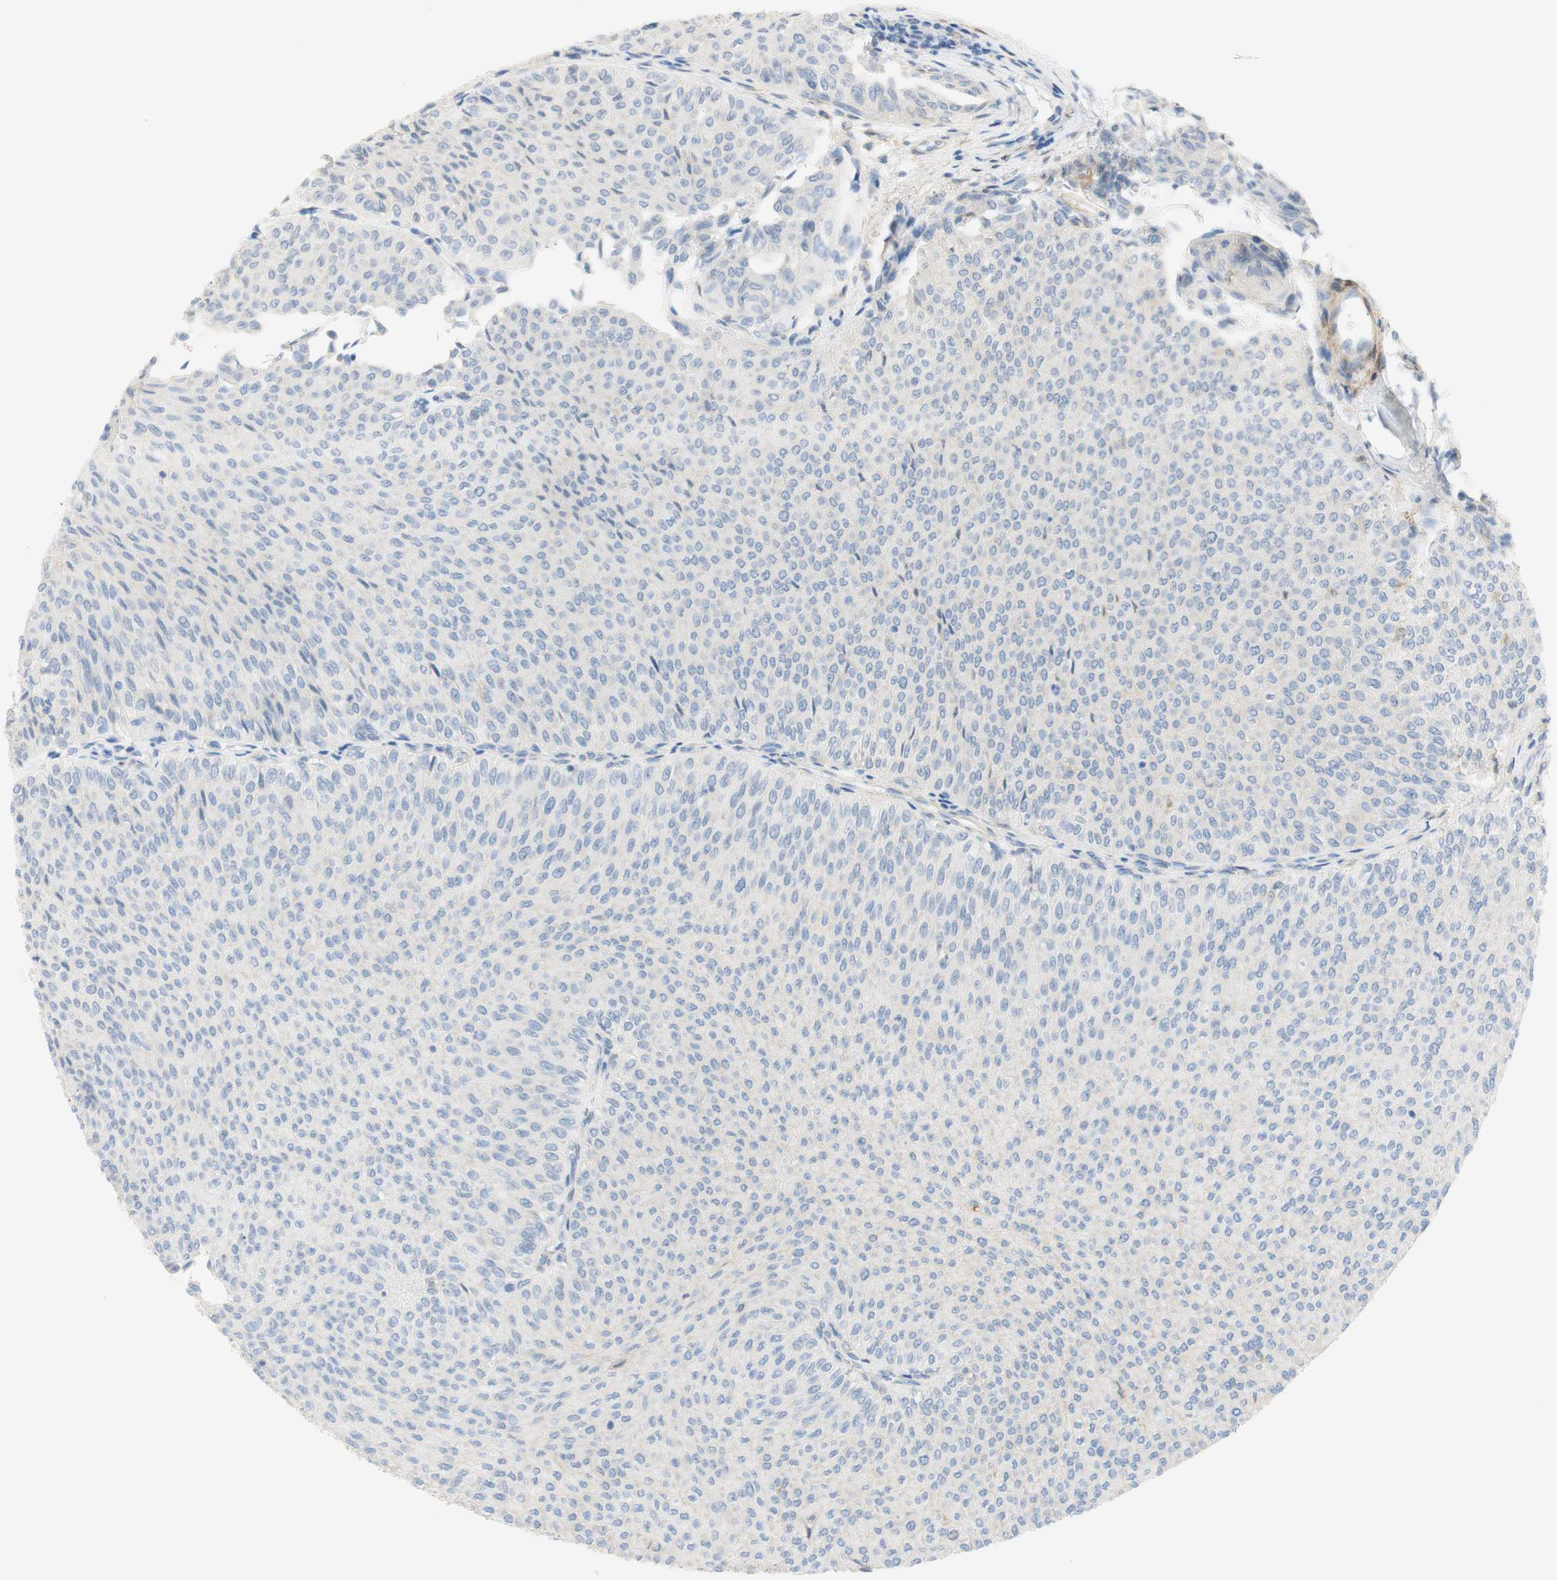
{"staining": {"intensity": "negative", "quantity": "none", "location": "none"}, "tissue": "urothelial cancer", "cell_type": "Tumor cells", "image_type": "cancer", "snomed": [{"axis": "morphology", "description": "Urothelial carcinoma, Low grade"}, {"axis": "topography", "description": "Urinary bladder"}], "caption": "Immunohistochemistry of low-grade urothelial carcinoma shows no expression in tumor cells.", "gene": "SELENBP1", "patient": {"sex": "male", "age": 78}}